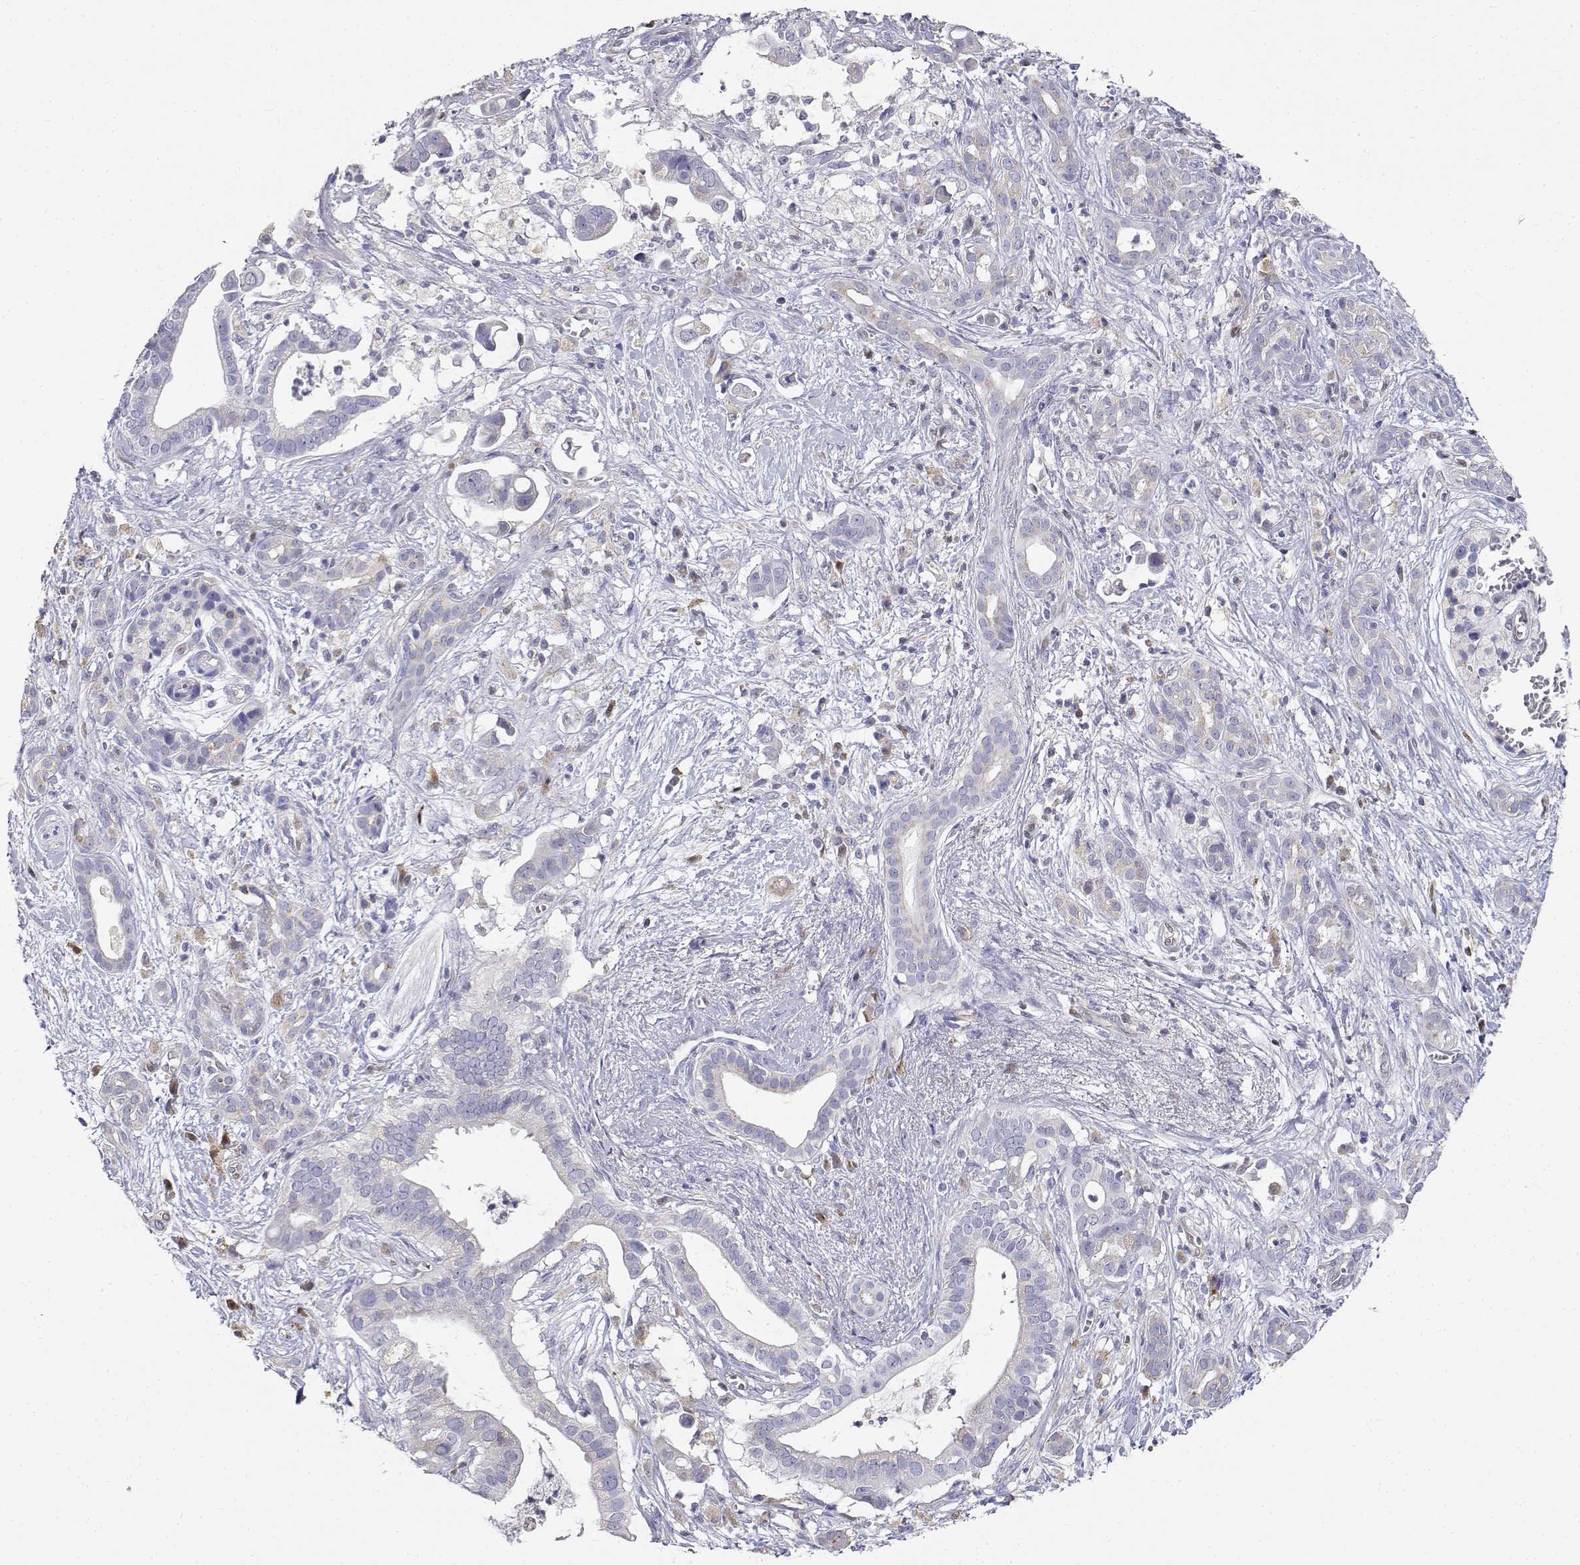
{"staining": {"intensity": "negative", "quantity": "none", "location": "none"}, "tissue": "pancreatic cancer", "cell_type": "Tumor cells", "image_type": "cancer", "snomed": [{"axis": "morphology", "description": "Adenocarcinoma, NOS"}, {"axis": "topography", "description": "Pancreas"}], "caption": "A photomicrograph of pancreatic adenocarcinoma stained for a protein exhibits no brown staining in tumor cells.", "gene": "ADA", "patient": {"sex": "male", "age": 61}}